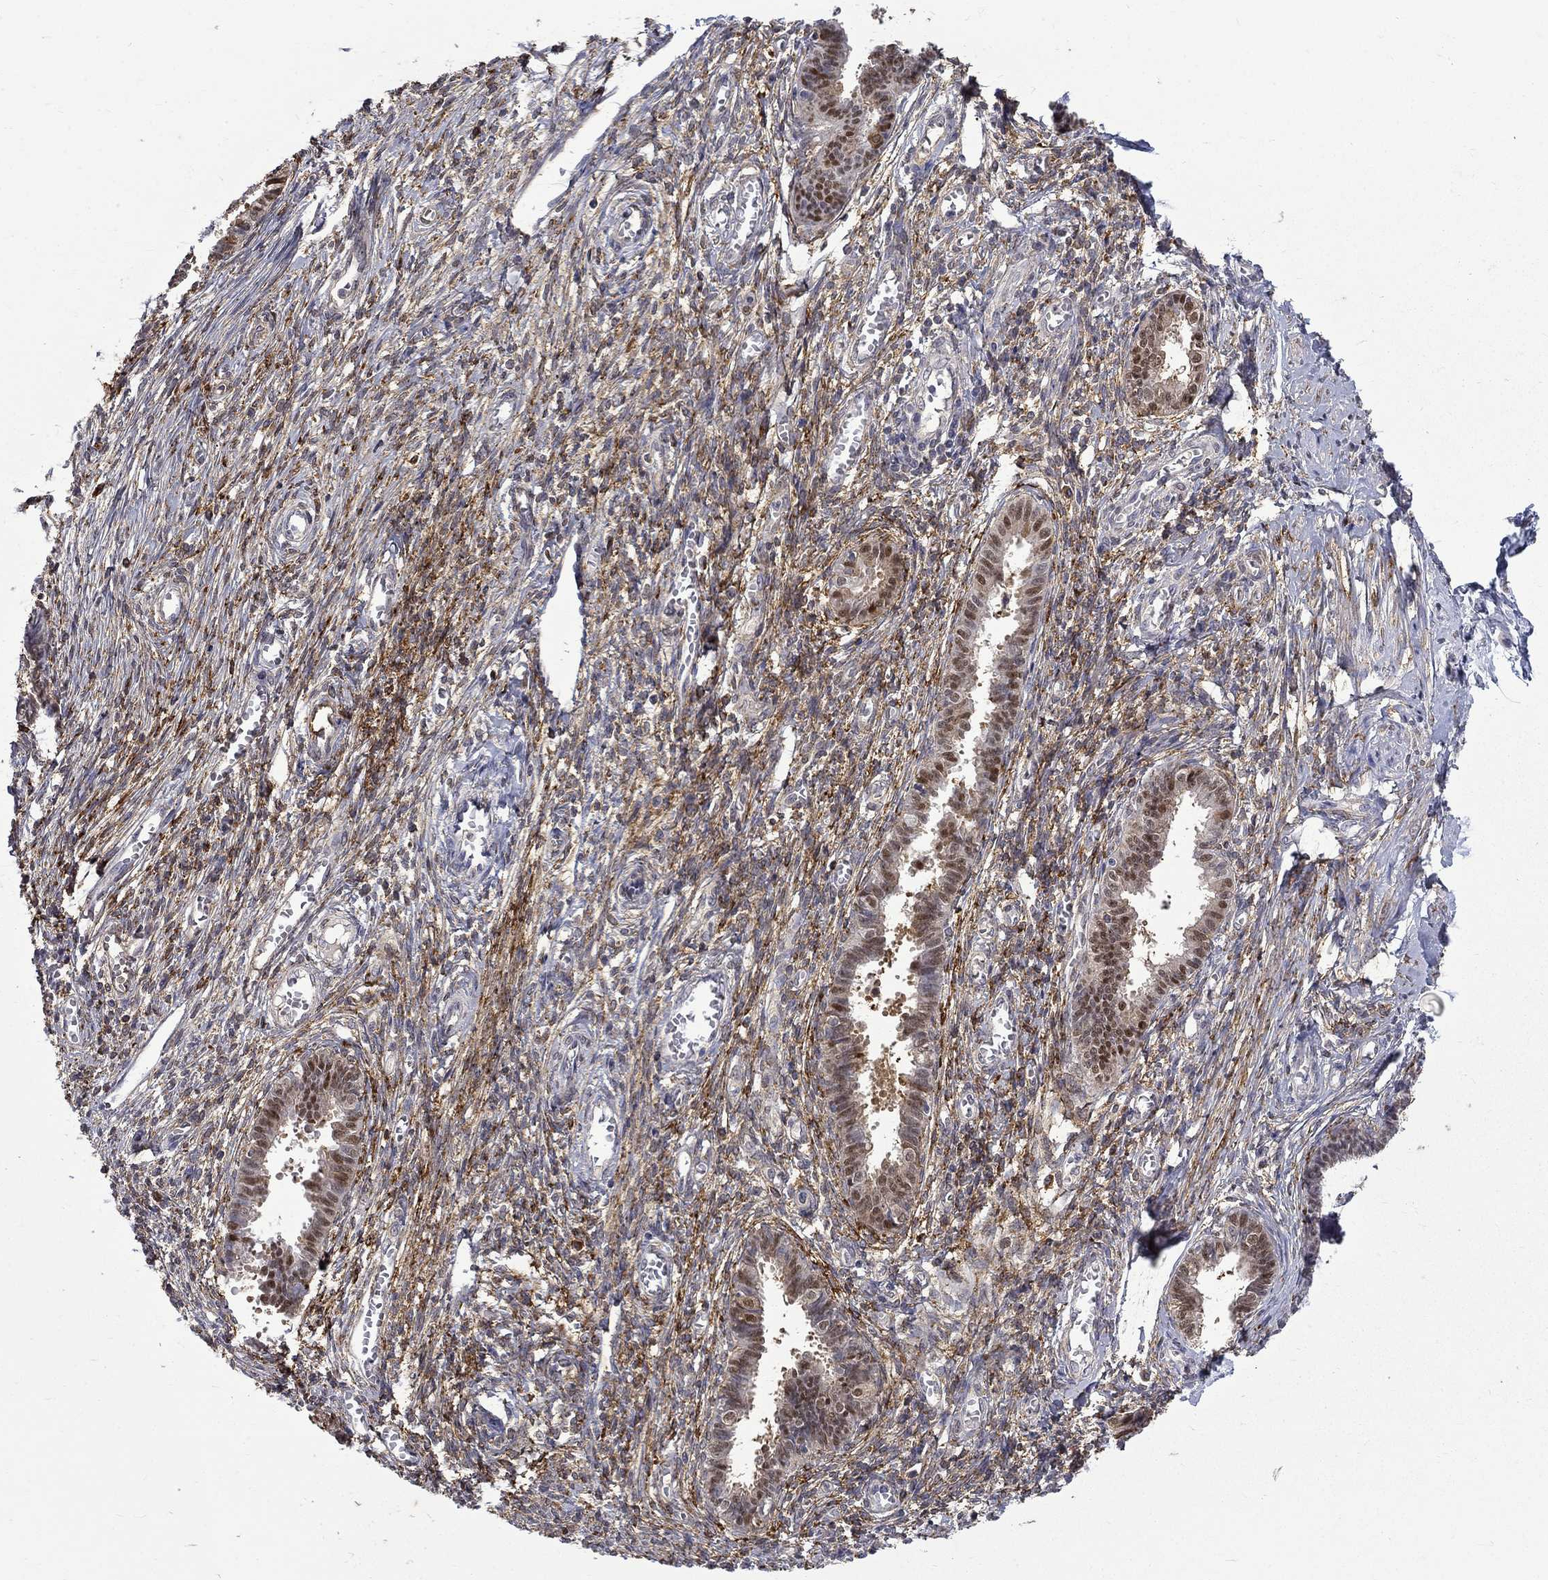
{"staining": {"intensity": "moderate", "quantity": "<25%", "location": "cytoplasmic/membranous"}, "tissue": "endometrium", "cell_type": "Cells in endometrial stroma", "image_type": "normal", "snomed": [{"axis": "morphology", "description": "Normal tissue, NOS"}, {"axis": "topography", "description": "Cervix"}, {"axis": "topography", "description": "Endometrium"}], "caption": "About <25% of cells in endometrial stroma in unremarkable endometrium display moderate cytoplasmic/membranous protein expression as visualized by brown immunohistochemical staining.", "gene": "PCBP2", "patient": {"sex": "female", "age": 37}}